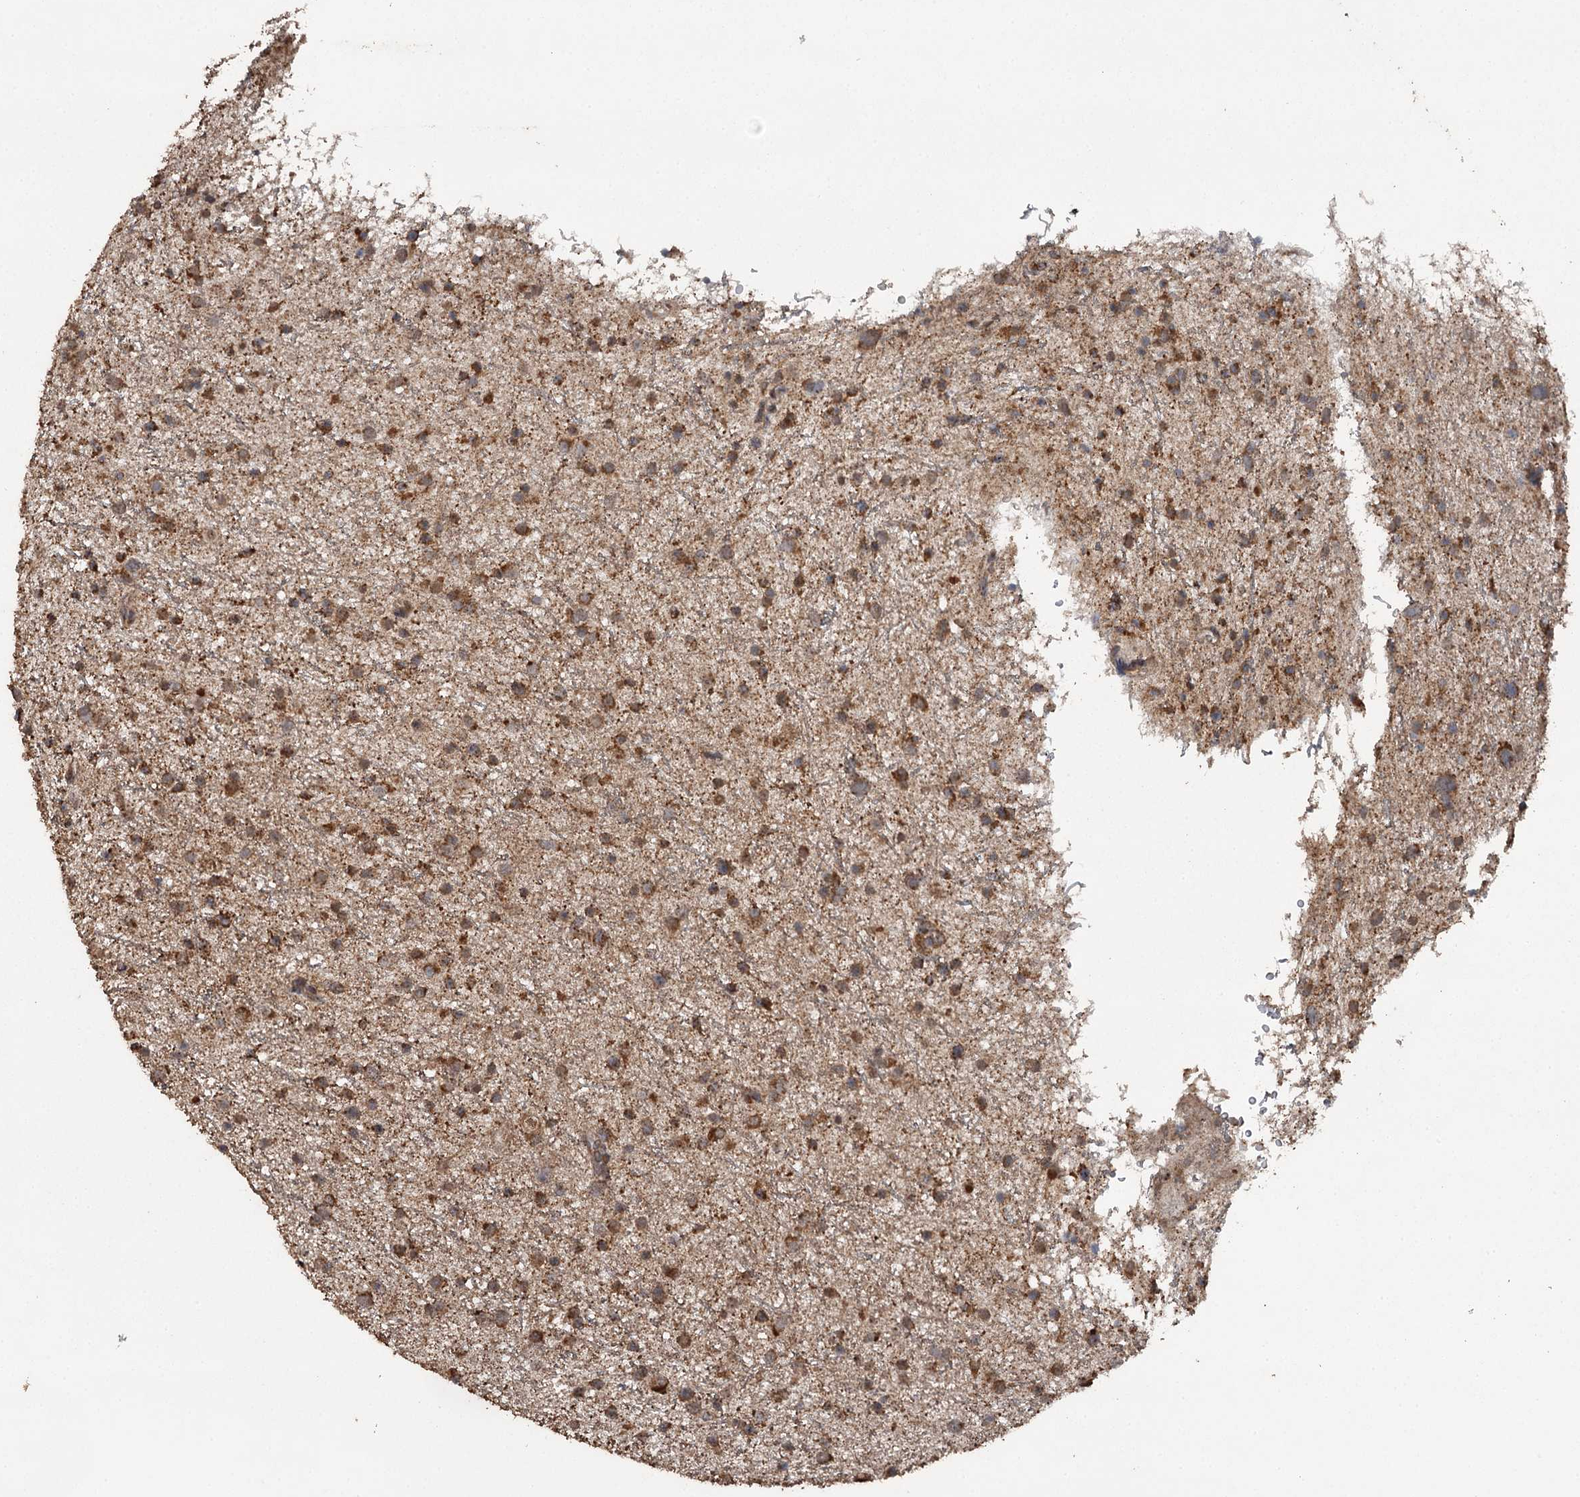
{"staining": {"intensity": "moderate", "quantity": ">75%", "location": "cytoplasmic/membranous"}, "tissue": "glioma", "cell_type": "Tumor cells", "image_type": "cancer", "snomed": [{"axis": "morphology", "description": "Glioma, malignant, Low grade"}, {"axis": "topography", "description": "Cerebral cortex"}], "caption": "A photomicrograph of human malignant glioma (low-grade) stained for a protein demonstrates moderate cytoplasmic/membranous brown staining in tumor cells.", "gene": "WIPI1", "patient": {"sex": "female", "age": 39}}